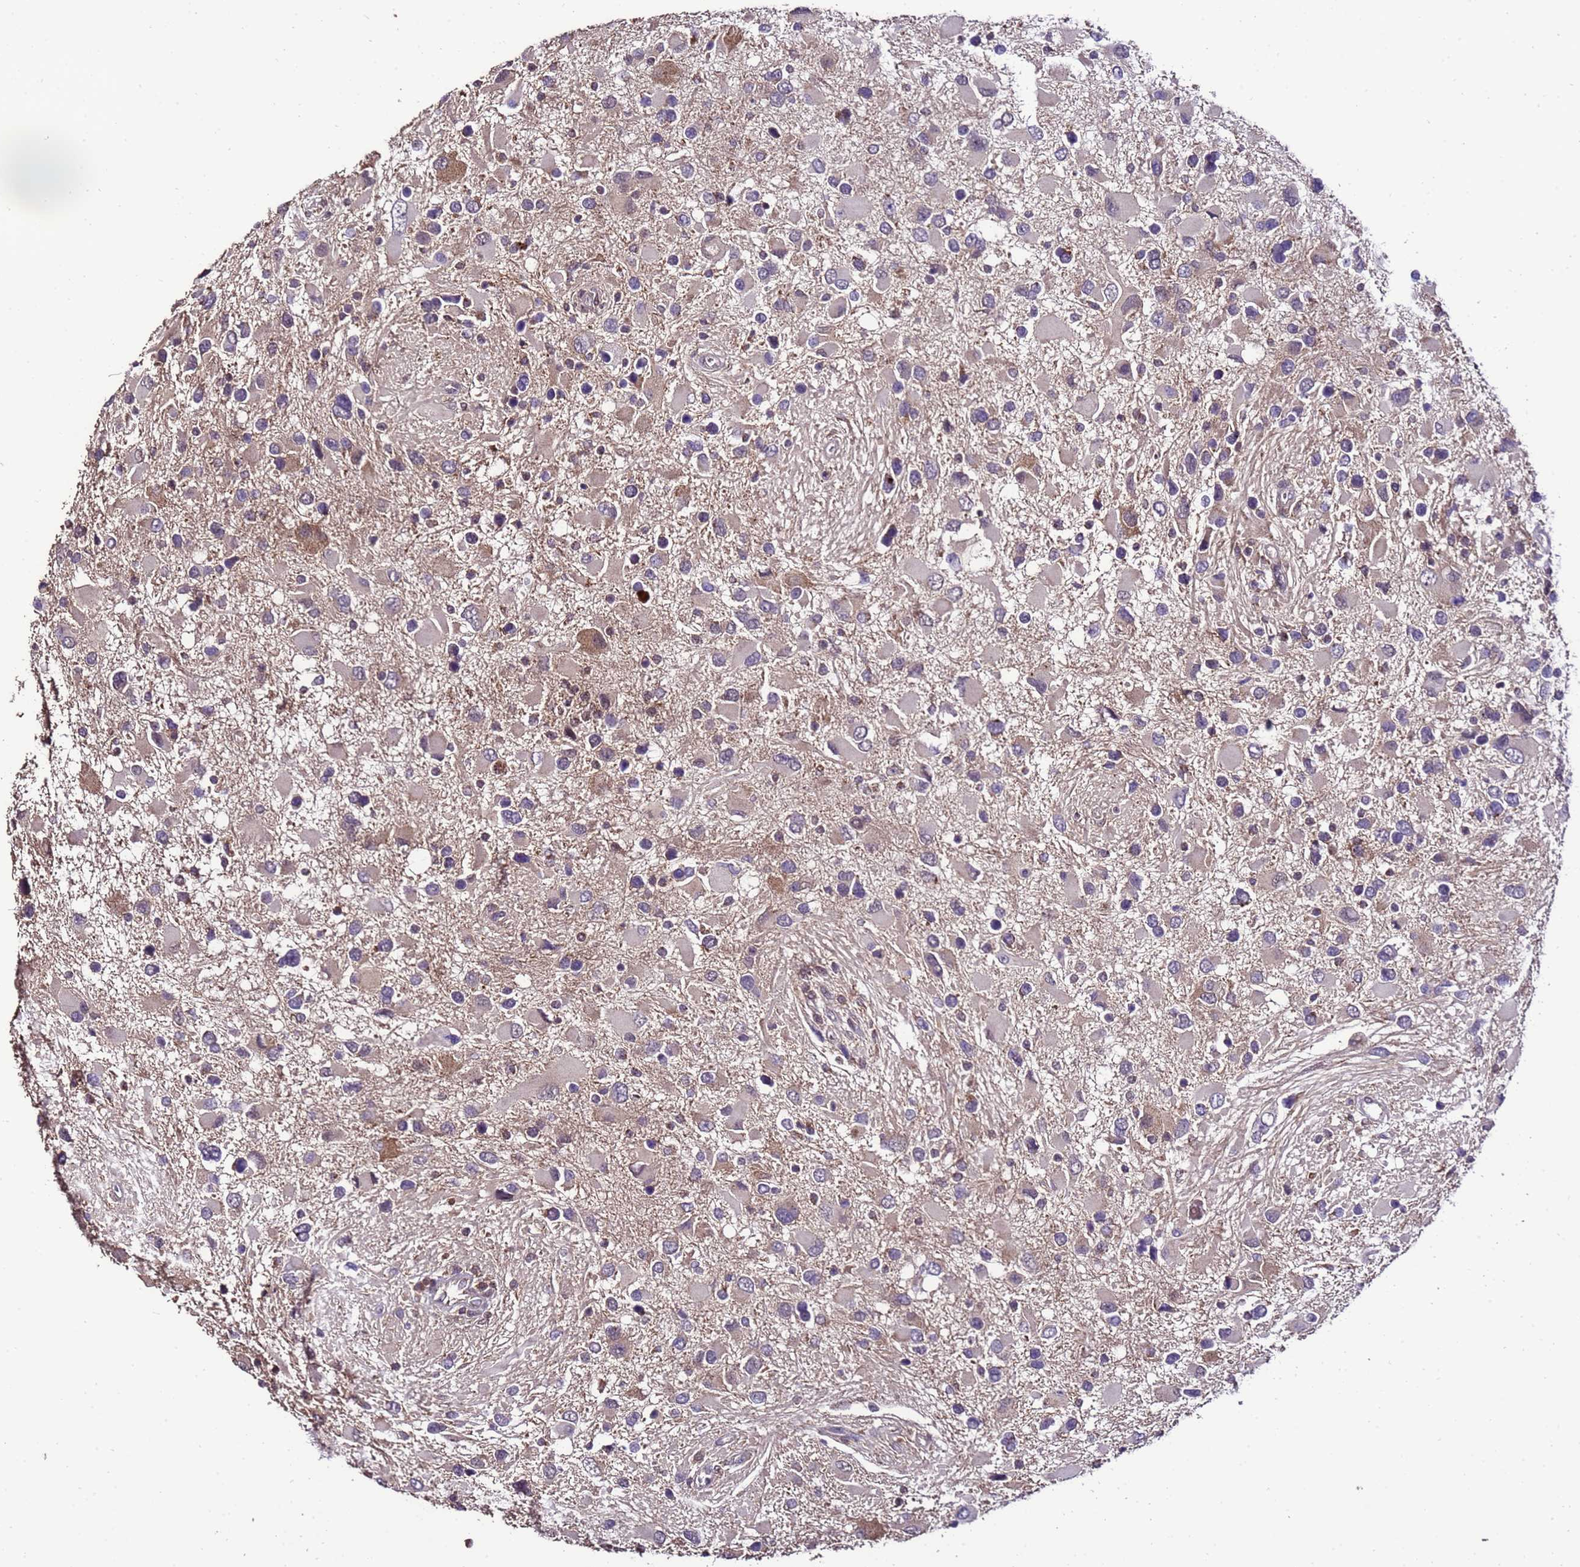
{"staining": {"intensity": "moderate", "quantity": "<25%", "location": "cytoplasmic/membranous"}, "tissue": "glioma", "cell_type": "Tumor cells", "image_type": "cancer", "snomed": [{"axis": "morphology", "description": "Glioma, malignant, High grade"}, {"axis": "topography", "description": "Brain"}], "caption": "Protein staining by immunohistochemistry exhibits moderate cytoplasmic/membranous positivity in approximately <25% of tumor cells in glioma.", "gene": "ZNF329", "patient": {"sex": "male", "age": 53}}